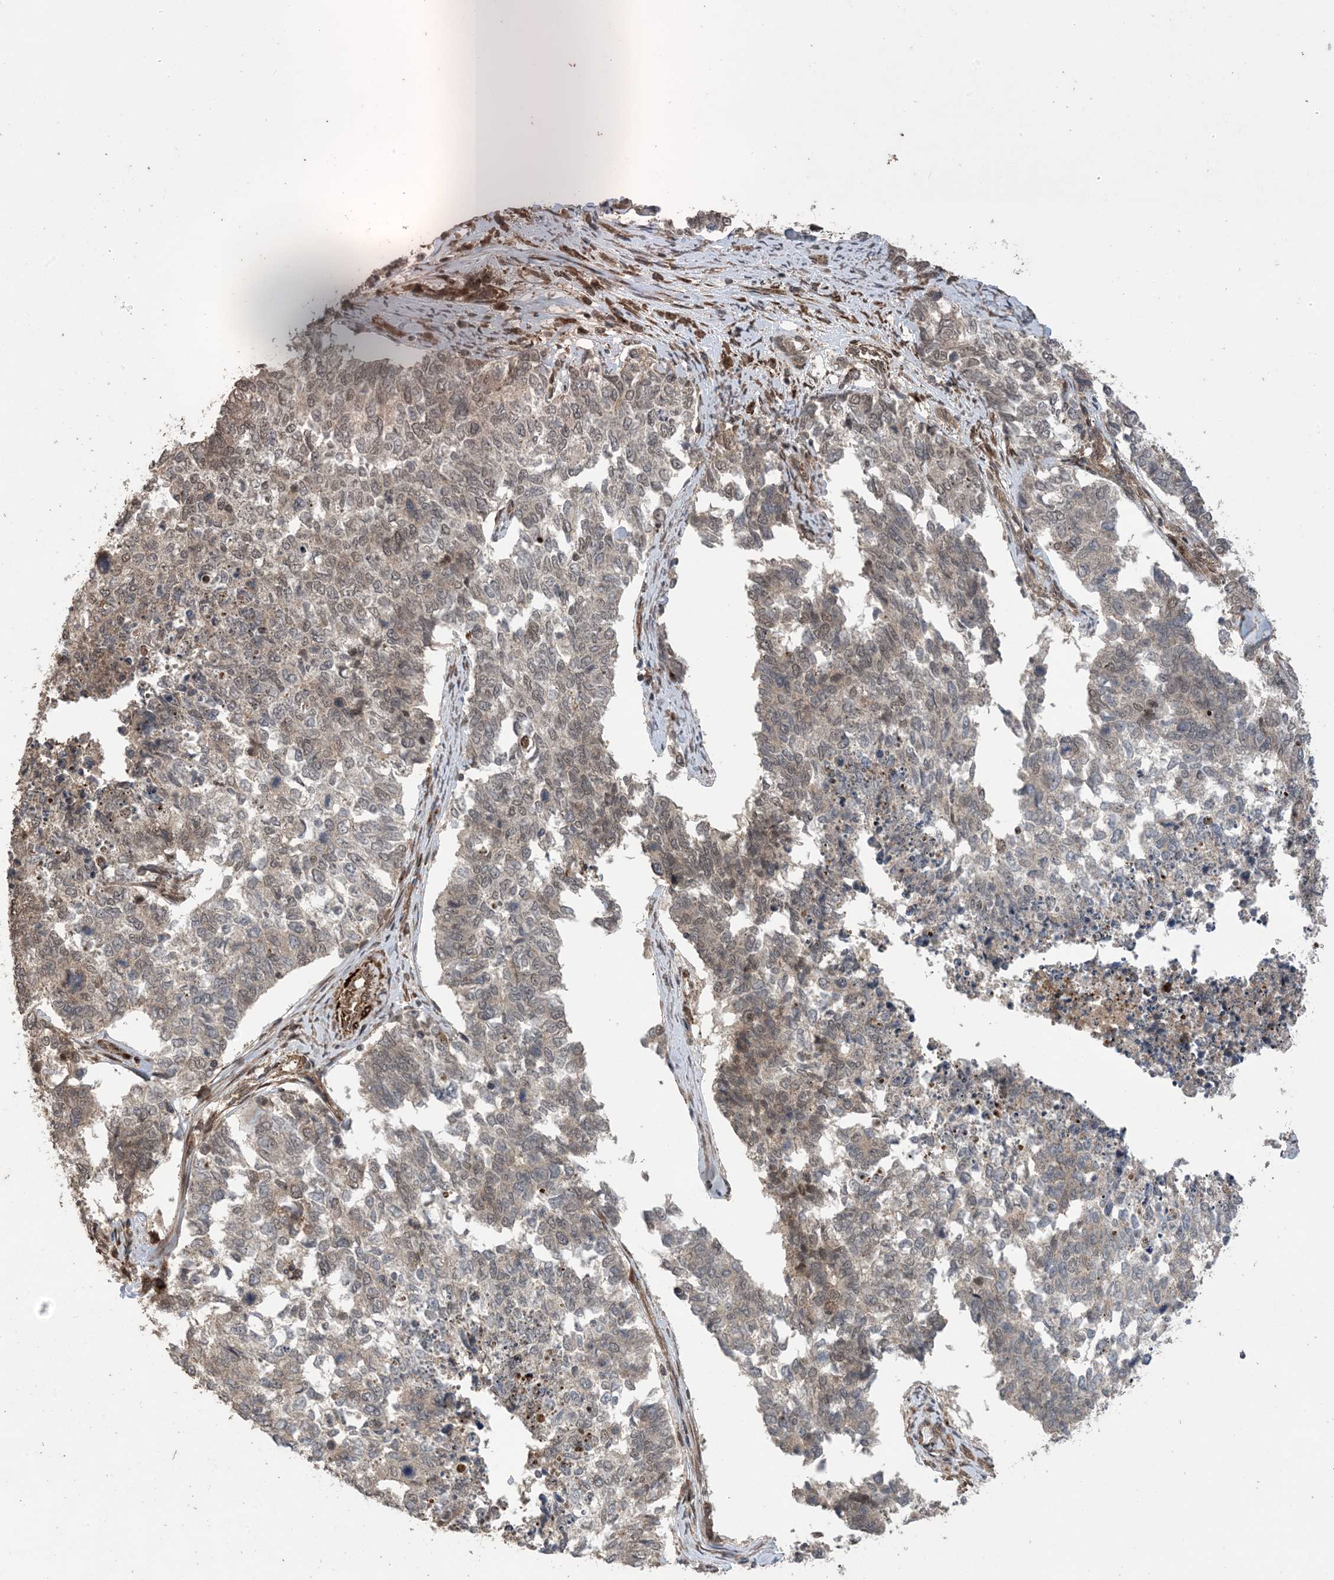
{"staining": {"intensity": "weak", "quantity": "25%-75%", "location": "cytoplasmic/membranous,nuclear"}, "tissue": "cervical cancer", "cell_type": "Tumor cells", "image_type": "cancer", "snomed": [{"axis": "morphology", "description": "Squamous cell carcinoma, NOS"}, {"axis": "topography", "description": "Cervix"}], "caption": "Immunohistochemistry (IHC) histopathology image of neoplastic tissue: human squamous cell carcinoma (cervical) stained using IHC displays low levels of weak protein expression localized specifically in the cytoplasmic/membranous and nuclear of tumor cells, appearing as a cytoplasmic/membranous and nuclear brown color.", "gene": "ZNF511", "patient": {"sex": "female", "age": 63}}